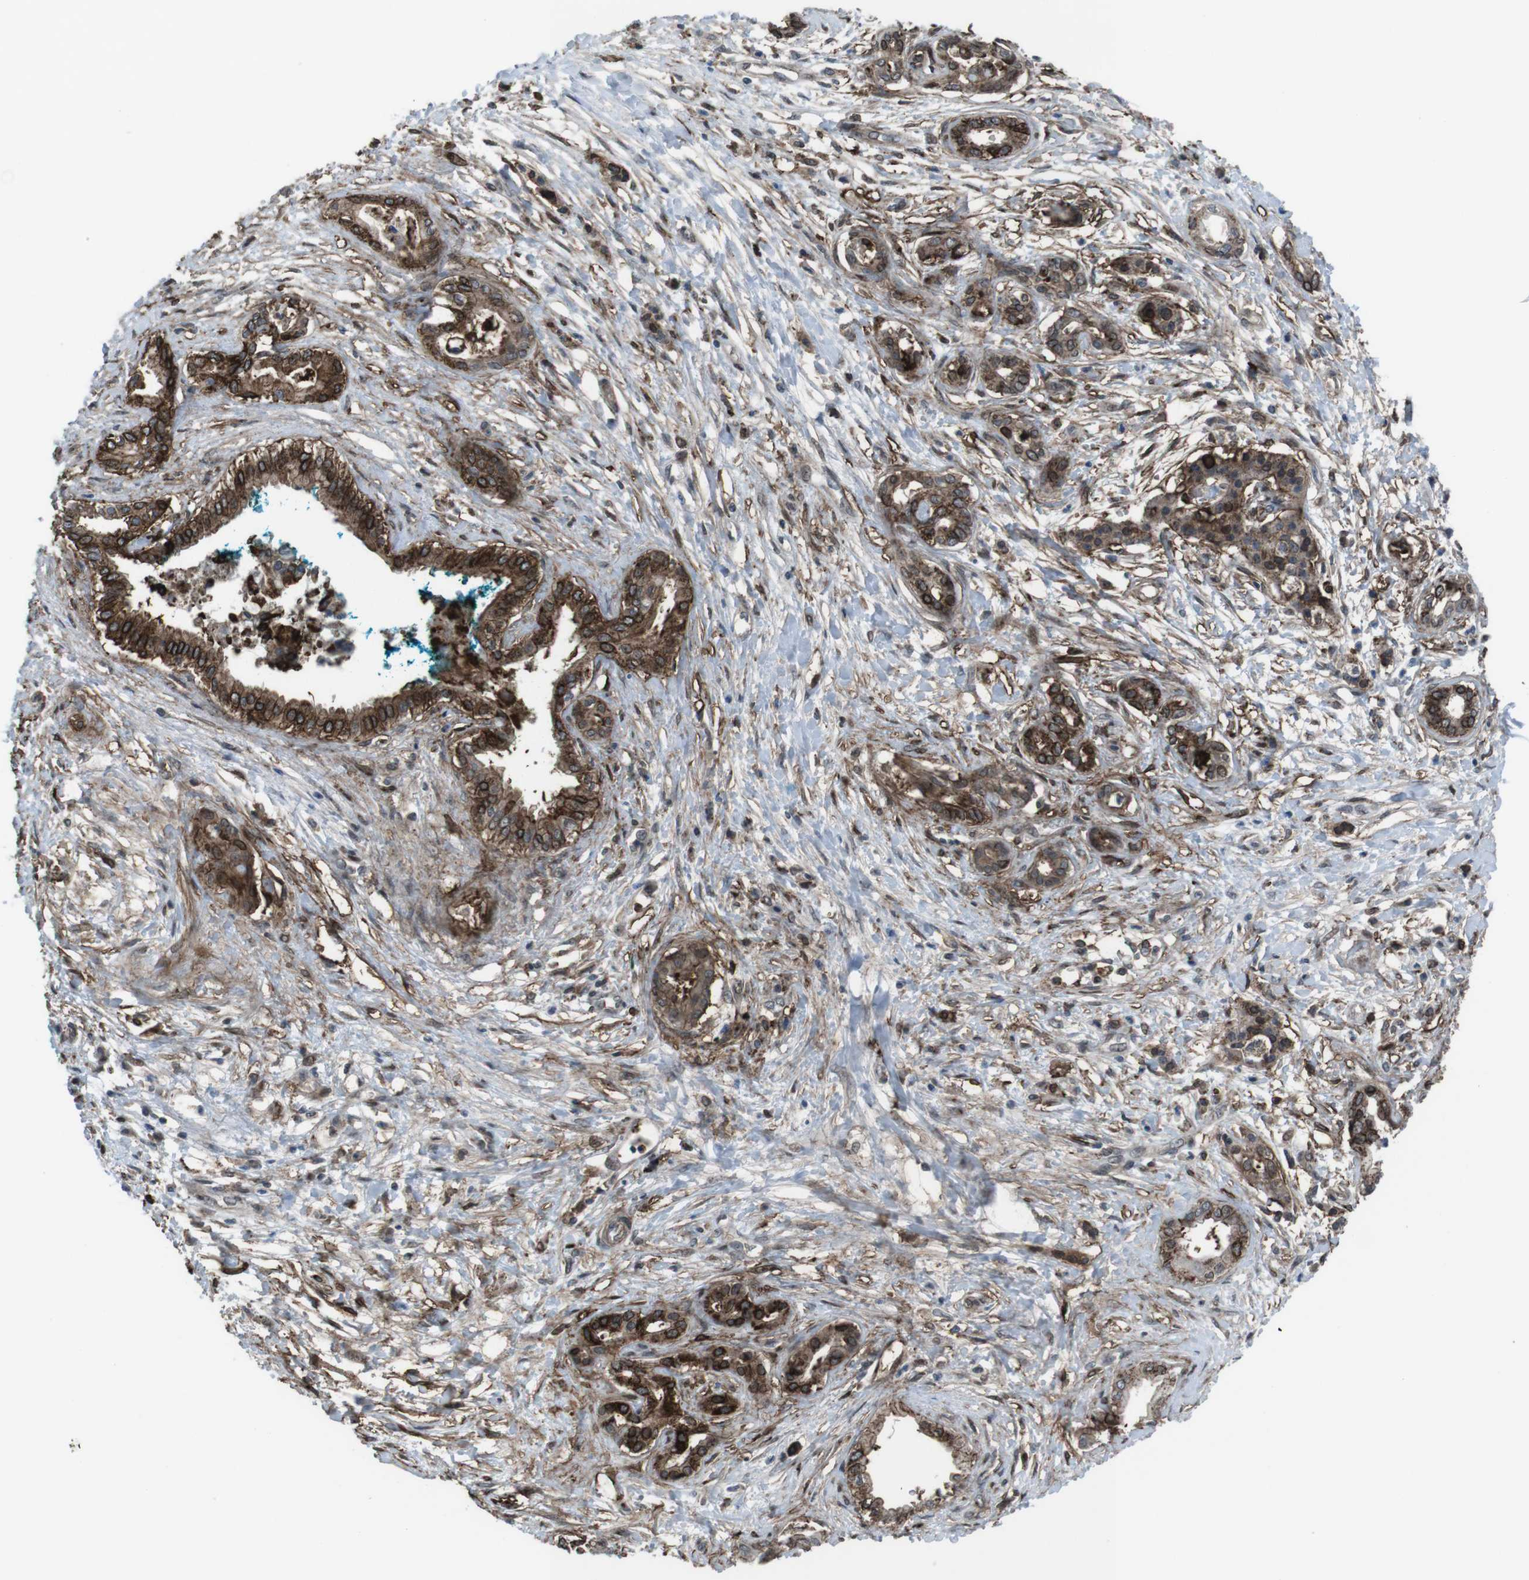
{"staining": {"intensity": "strong", "quantity": ">75%", "location": "cytoplasmic/membranous"}, "tissue": "pancreatic cancer", "cell_type": "Tumor cells", "image_type": "cancer", "snomed": [{"axis": "morphology", "description": "Adenocarcinoma, NOS"}, {"axis": "topography", "description": "Pancreas"}], "caption": "An immunohistochemistry photomicrograph of tumor tissue is shown. Protein staining in brown shows strong cytoplasmic/membranous positivity in adenocarcinoma (pancreatic) within tumor cells.", "gene": "GDF10", "patient": {"sex": "male", "age": 56}}